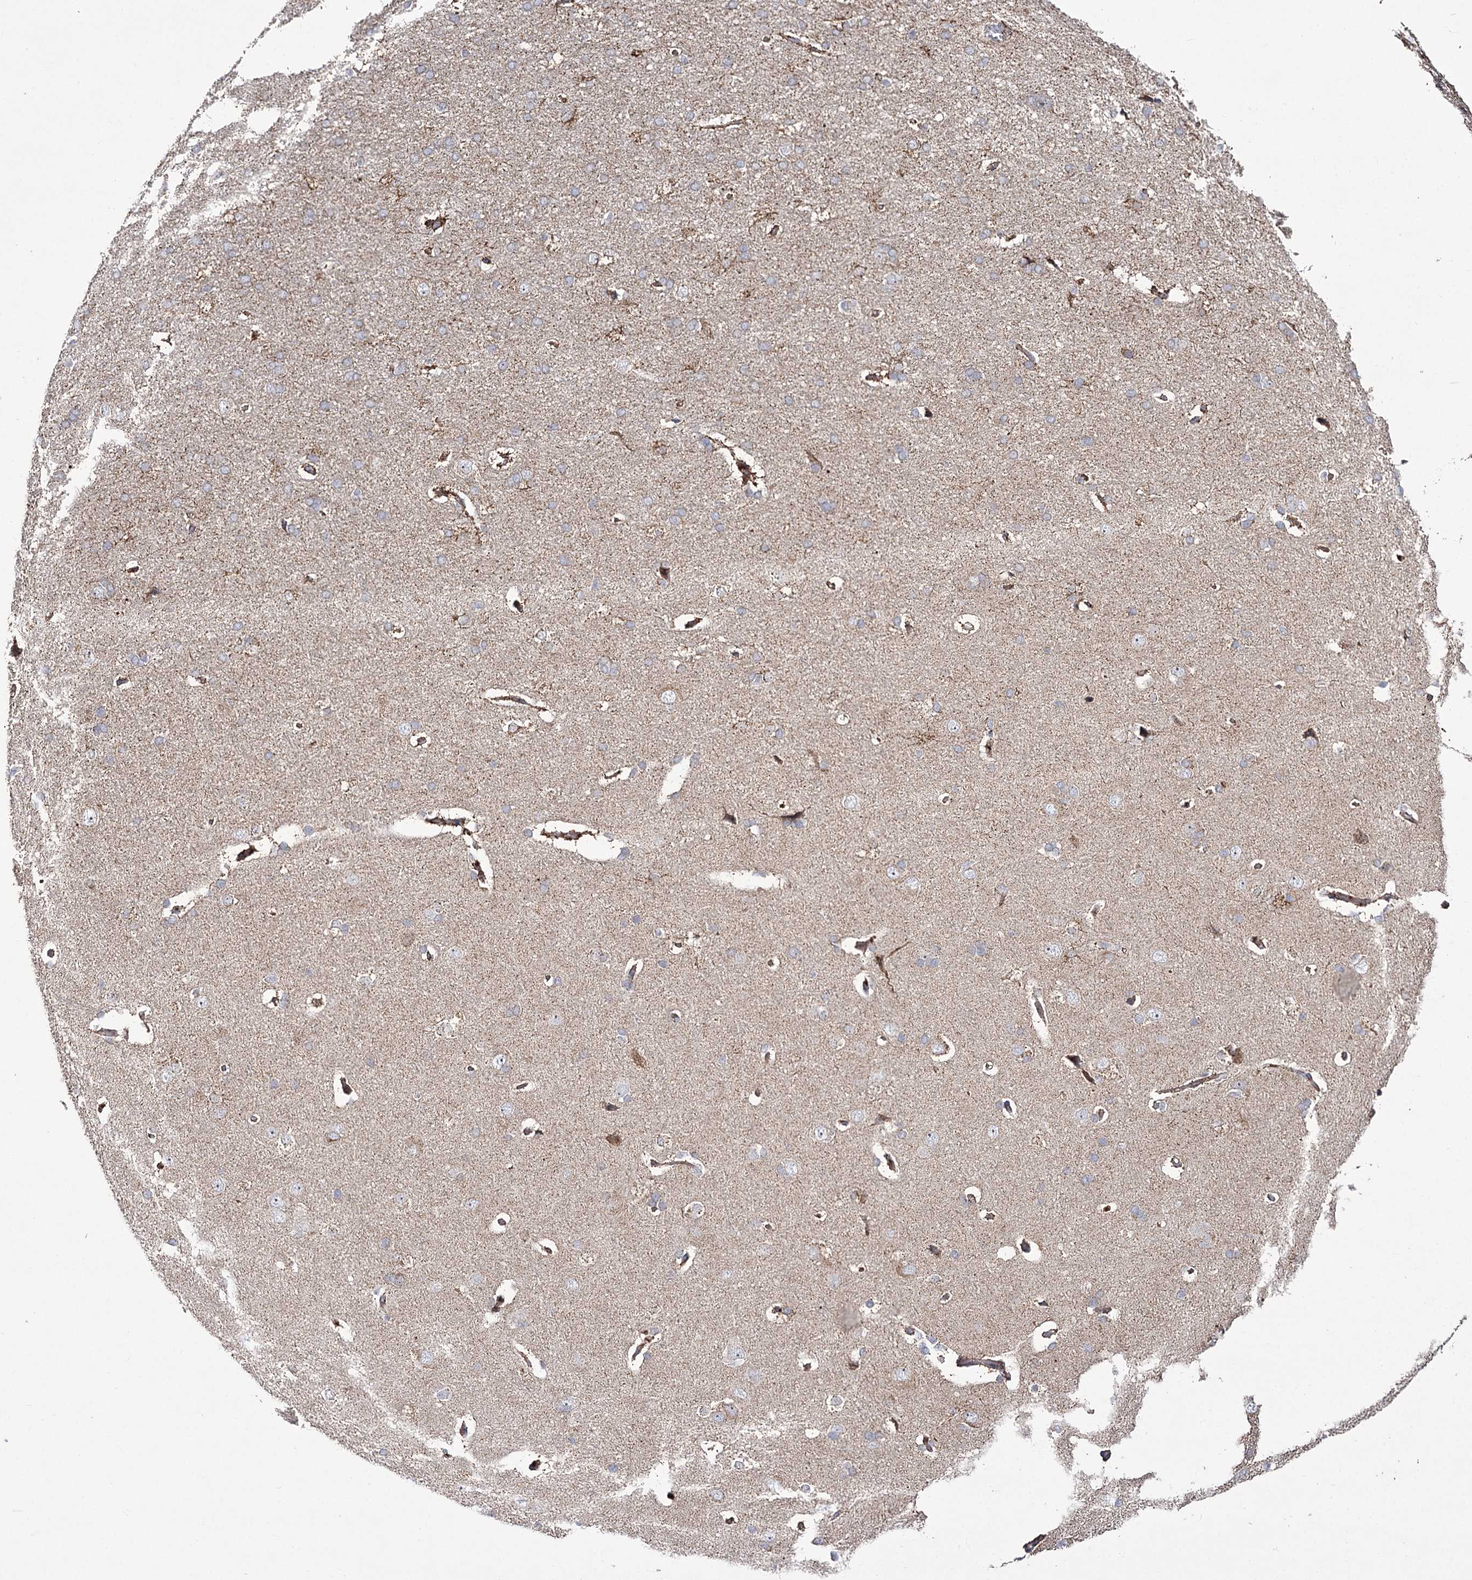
{"staining": {"intensity": "weak", "quantity": "25%-75%", "location": "cytoplasmic/membranous"}, "tissue": "cerebral cortex", "cell_type": "Endothelial cells", "image_type": "normal", "snomed": [{"axis": "morphology", "description": "Normal tissue, NOS"}, {"axis": "topography", "description": "Cerebral cortex"}], "caption": "Immunohistochemistry (IHC) of normal human cerebral cortex shows low levels of weak cytoplasmic/membranous expression in approximately 25%-75% of endothelial cells. The staining is performed using DAB brown chromogen to label protein expression. The nuclei are counter-stained blue using hematoxylin.", "gene": "NADK2", "patient": {"sex": "male", "age": 62}}